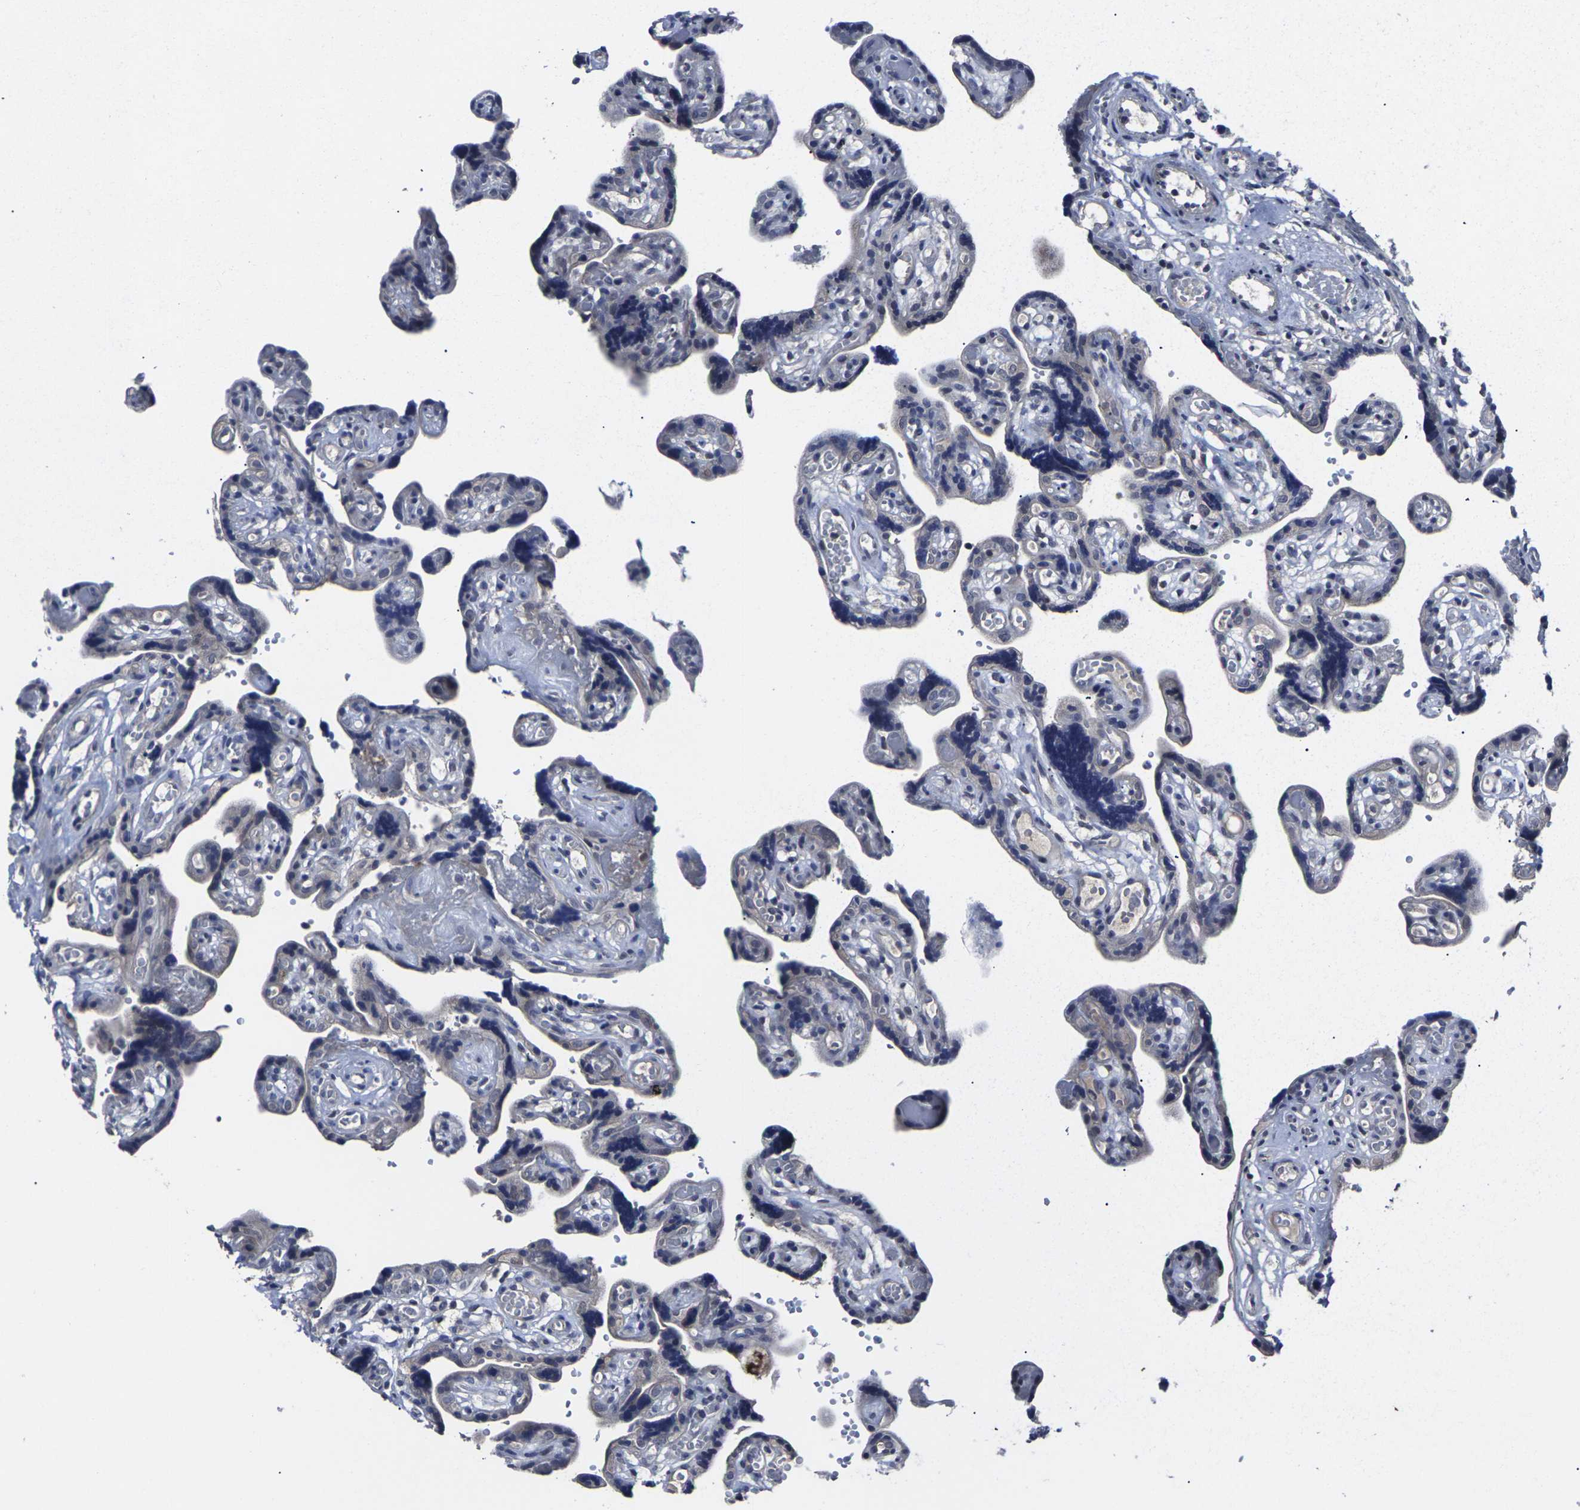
{"staining": {"intensity": "negative", "quantity": "none", "location": "none"}, "tissue": "placenta", "cell_type": "Decidual cells", "image_type": "normal", "snomed": [{"axis": "morphology", "description": "Normal tissue, NOS"}, {"axis": "topography", "description": "Placenta"}], "caption": "There is no significant positivity in decidual cells of placenta. (Immunohistochemistry (ihc), brightfield microscopy, high magnification).", "gene": "MSANTD4", "patient": {"sex": "female", "age": 30}}